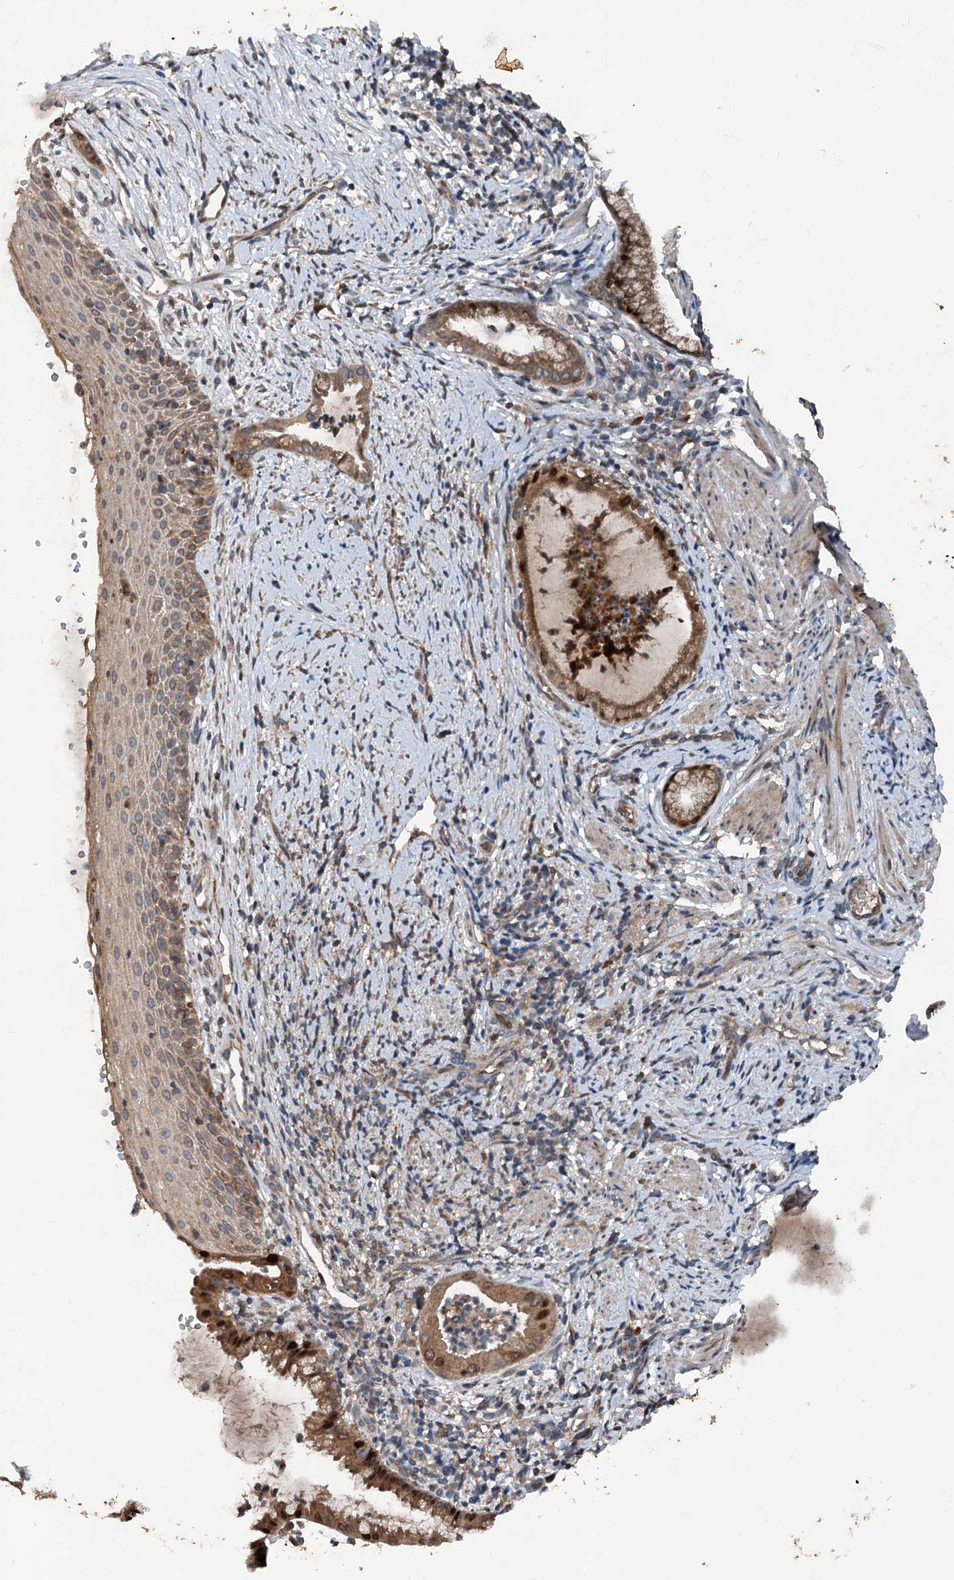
{"staining": {"intensity": "moderate", "quantity": "25%-75%", "location": "cytoplasmic/membranous,nuclear"}, "tissue": "cervix", "cell_type": "Glandular cells", "image_type": "normal", "snomed": [{"axis": "morphology", "description": "Normal tissue, NOS"}, {"axis": "topography", "description": "Cervix"}], "caption": "Cervix stained with DAB (3,3'-diaminobenzidine) immunohistochemistry (IHC) displays medium levels of moderate cytoplasmic/membranous,nuclear expression in approximately 25%-75% of glandular cells.", "gene": "TAPBPL", "patient": {"sex": "female", "age": 36}}